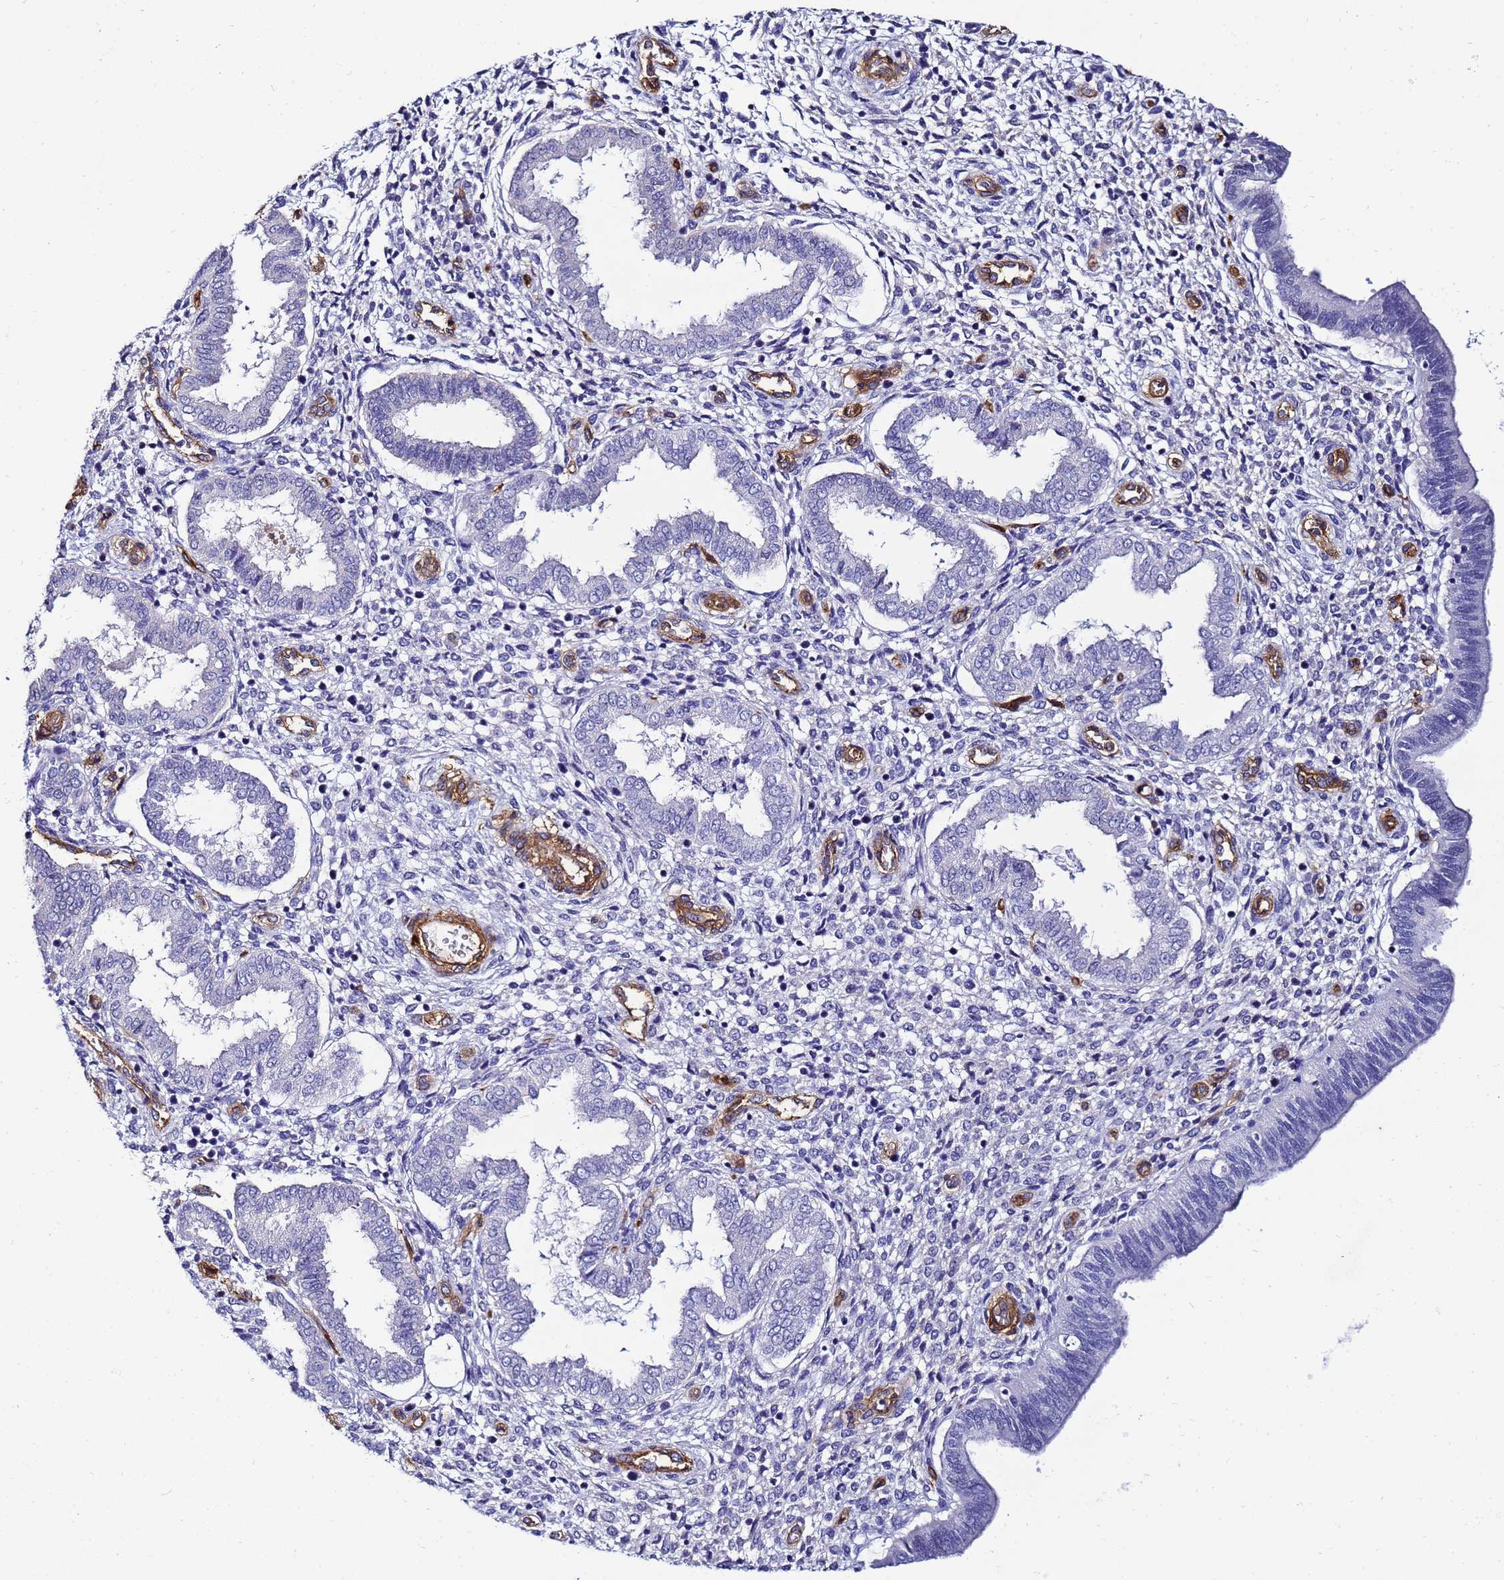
{"staining": {"intensity": "negative", "quantity": "none", "location": "none"}, "tissue": "endometrium", "cell_type": "Cells in endometrial stroma", "image_type": "normal", "snomed": [{"axis": "morphology", "description": "Normal tissue, NOS"}, {"axis": "topography", "description": "Endometrium"}], "caption": "Immunohistochemistry image of normal endometrium: human endometrium stained with DAB exhibits no significant protein staining in cells in endometrial stroma.", "gene": "DEFB104A", "patient": {"sex": "female", "age": 24}}